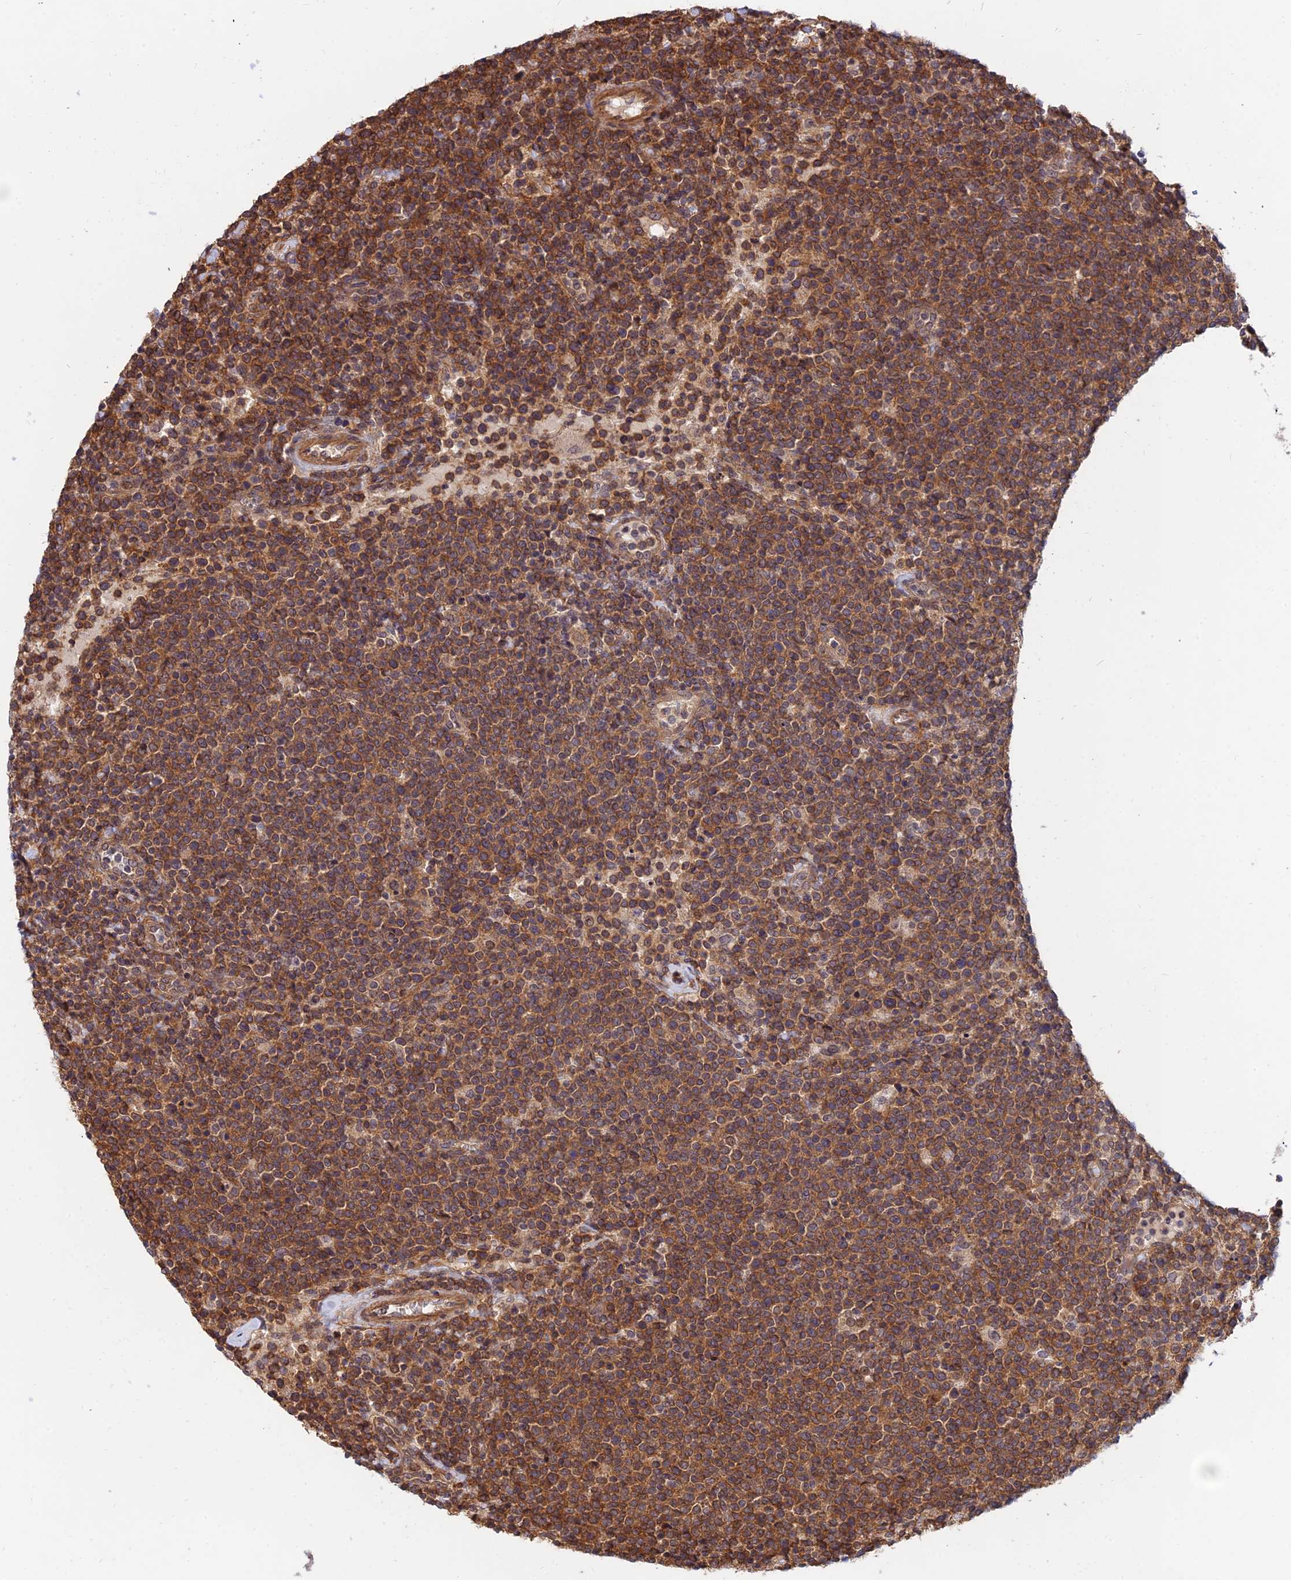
{"staining": {"intensity": "moderate", "quantity": ">75%", "location": "cytoplasmic/membranous"}, "tissue": "lymphoma", "cell_type": "Tumor cells", "image_type": "cancer", "snomed": [{"axis": "morphology", "description": "Malignant lymphoma, non-Hodgkin's type, High grade"}, {"axis": "topography", "description": "Lymph node"}], "caption": "Human high-grade malignant lymphoma, non-Hodgkin's type stained with a brown dye displays moderate cytoplasmic/membranous positive staining in approximately >75% of tumor cells.", "gene": "WDR41", "patient": {"sex": "male", "age": 61}}